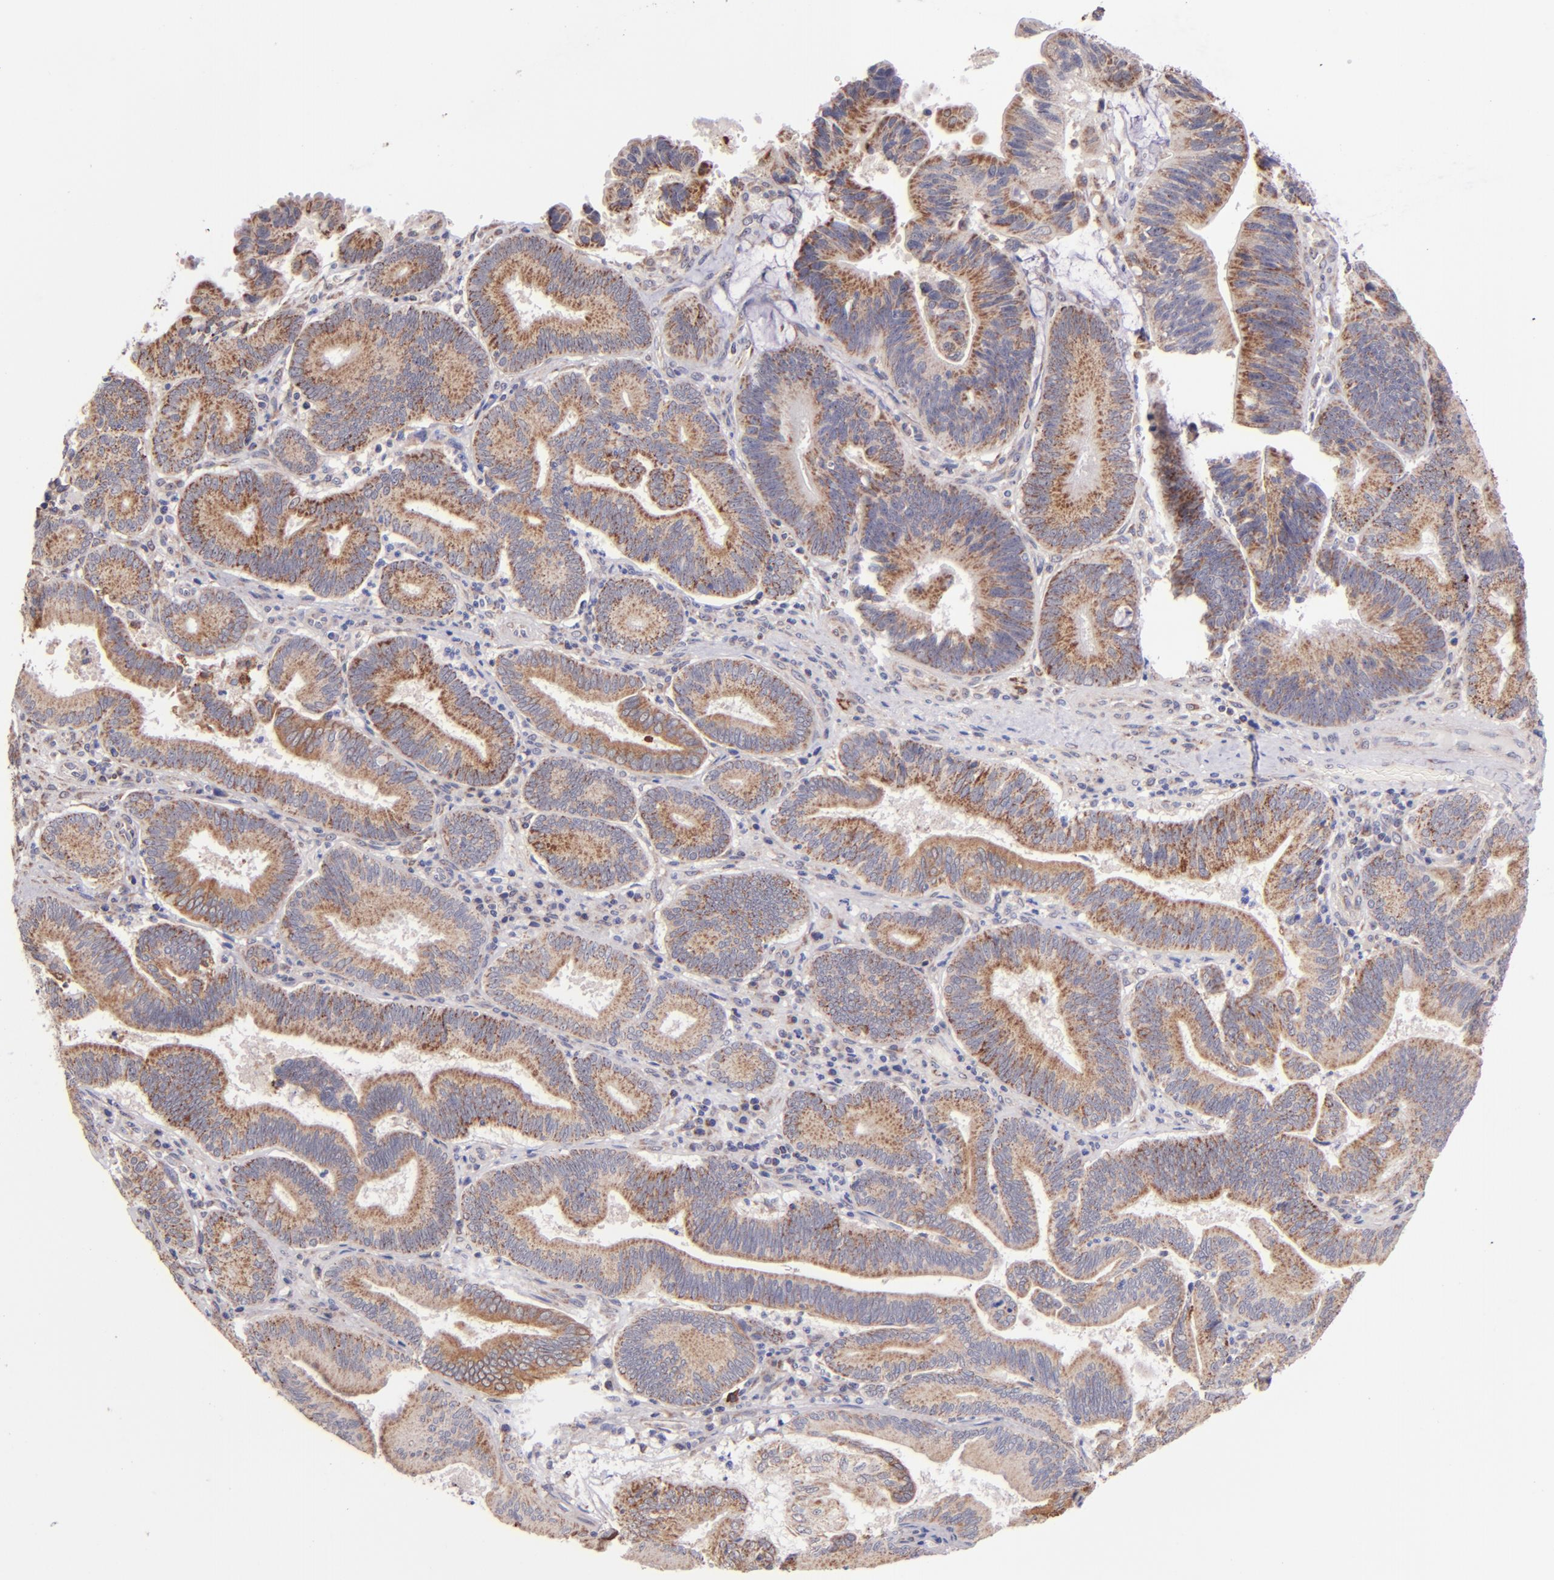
{"staining": {"intensity": "moderate", "quantity": ">75%", "location": "cytoplasmic/membranous"}, "tissue": "pancreatic cancer", "cell_type": "Tumor cells", "image_type": "cancer", "snomed": [{"axis": "morphology", "description": "Adenocarcinoma, NOS"}, {"axis": "topography", "description": "Pancreas"}], "caption": "The photomicrograph shows a brown stain indicating the presence of a protein in the cytoplasmic/membranous of tumor cells in adenocarcinoma (pancreatic). The staining was performed using DAB, with brown indicating positive protein expression. Nuclei are stained blue with hematoxylin.", "gene": "SHC1", "patient": {"sex": "male", "age": 82}}